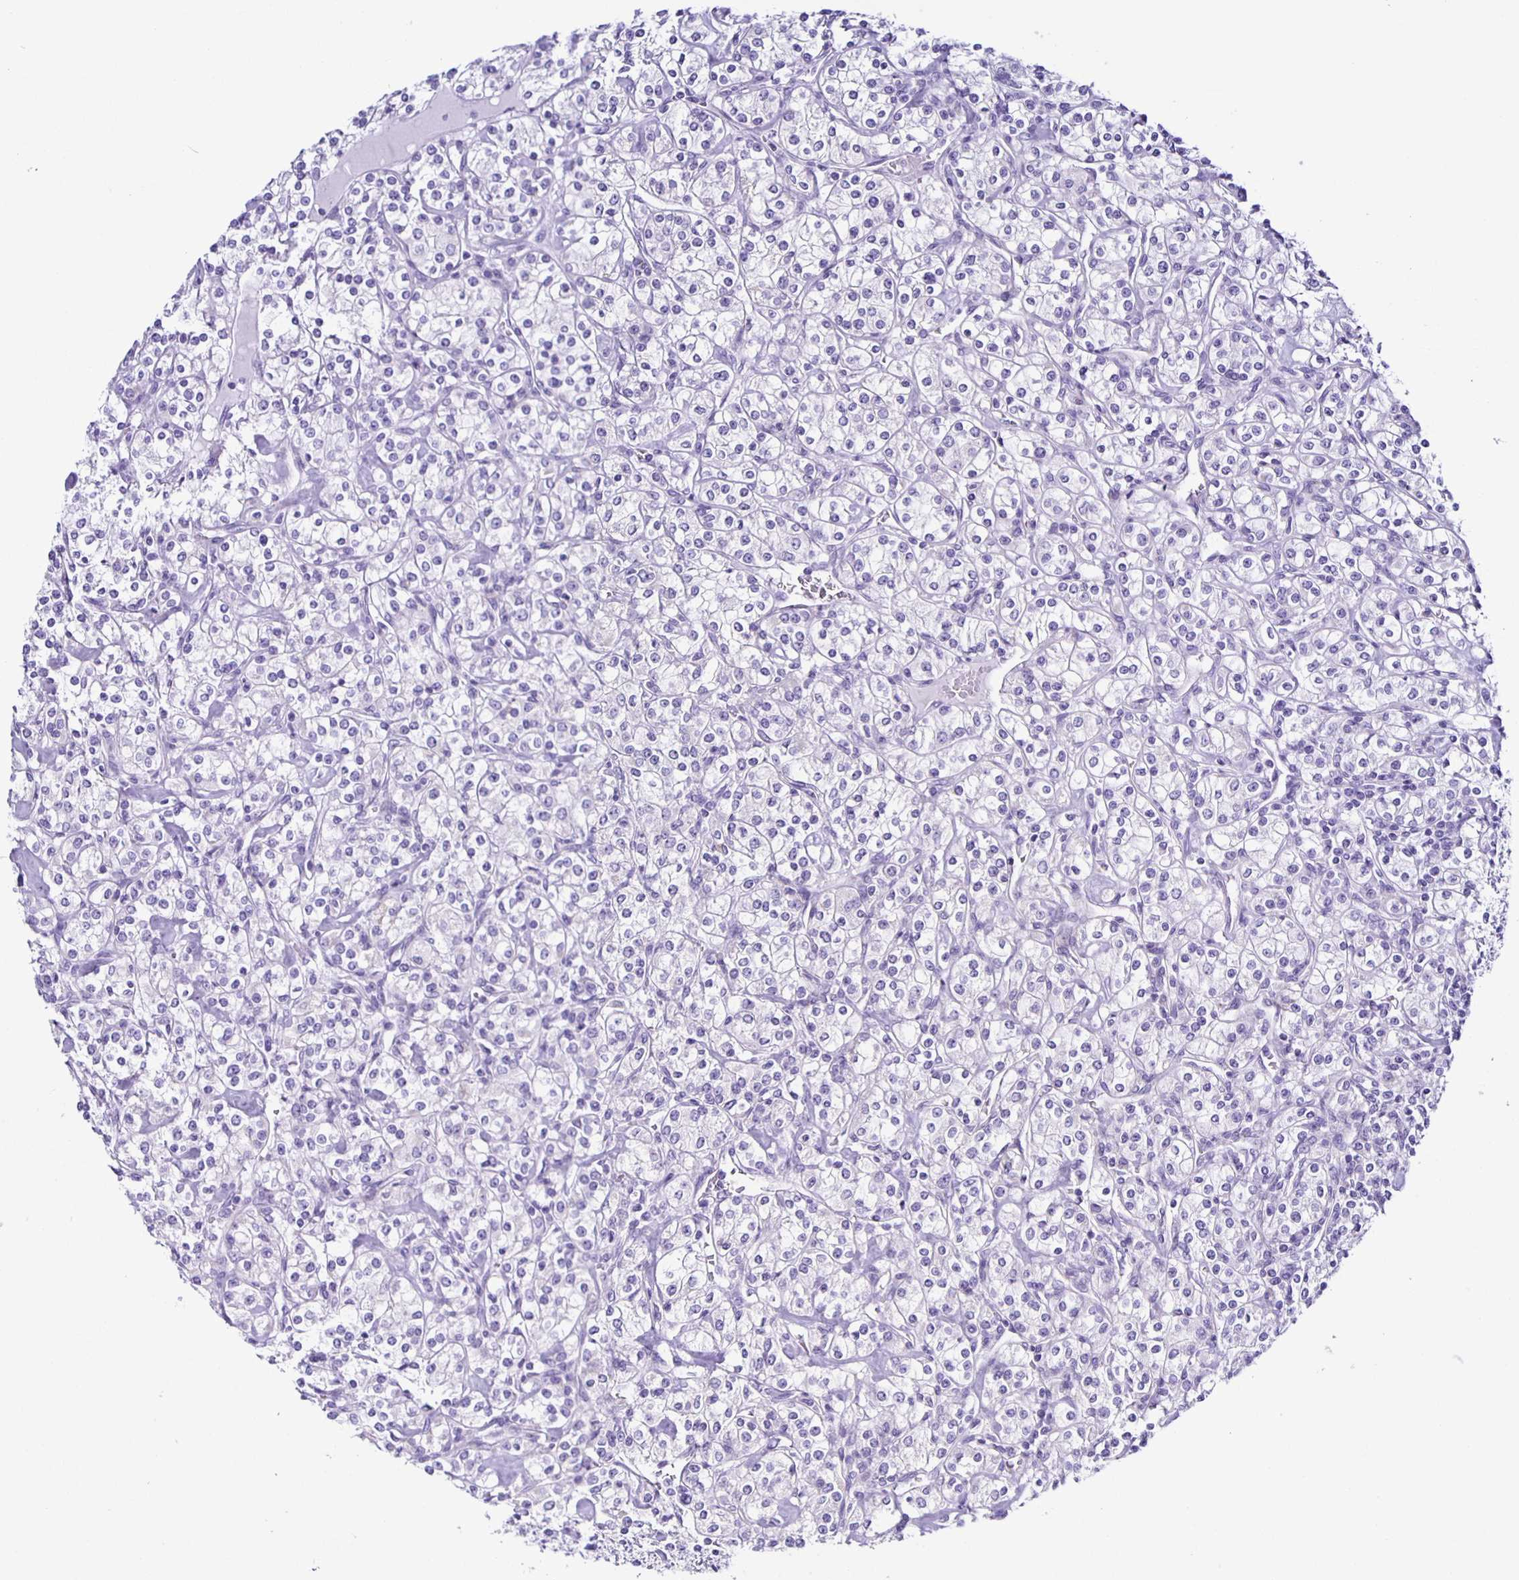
{"staining": {"intensity": "negative", "quantity": "none", "location": "none"}, "tissue": "renal cancer", "cell_type": "Tumor cells", "image_type": "cancer", "snomed": [{"axis": "morphology", "description": "Adenocarcinoma, NOS"}, {"axis": "topography", "description": "Kidney"}], "caption": "Adenocarcinoma (renal) was stained to show a protein in brown. There is no significant staining in tumor cells.", "gene": "AQP6", "patient": {"sex": "male", "age": 77}}